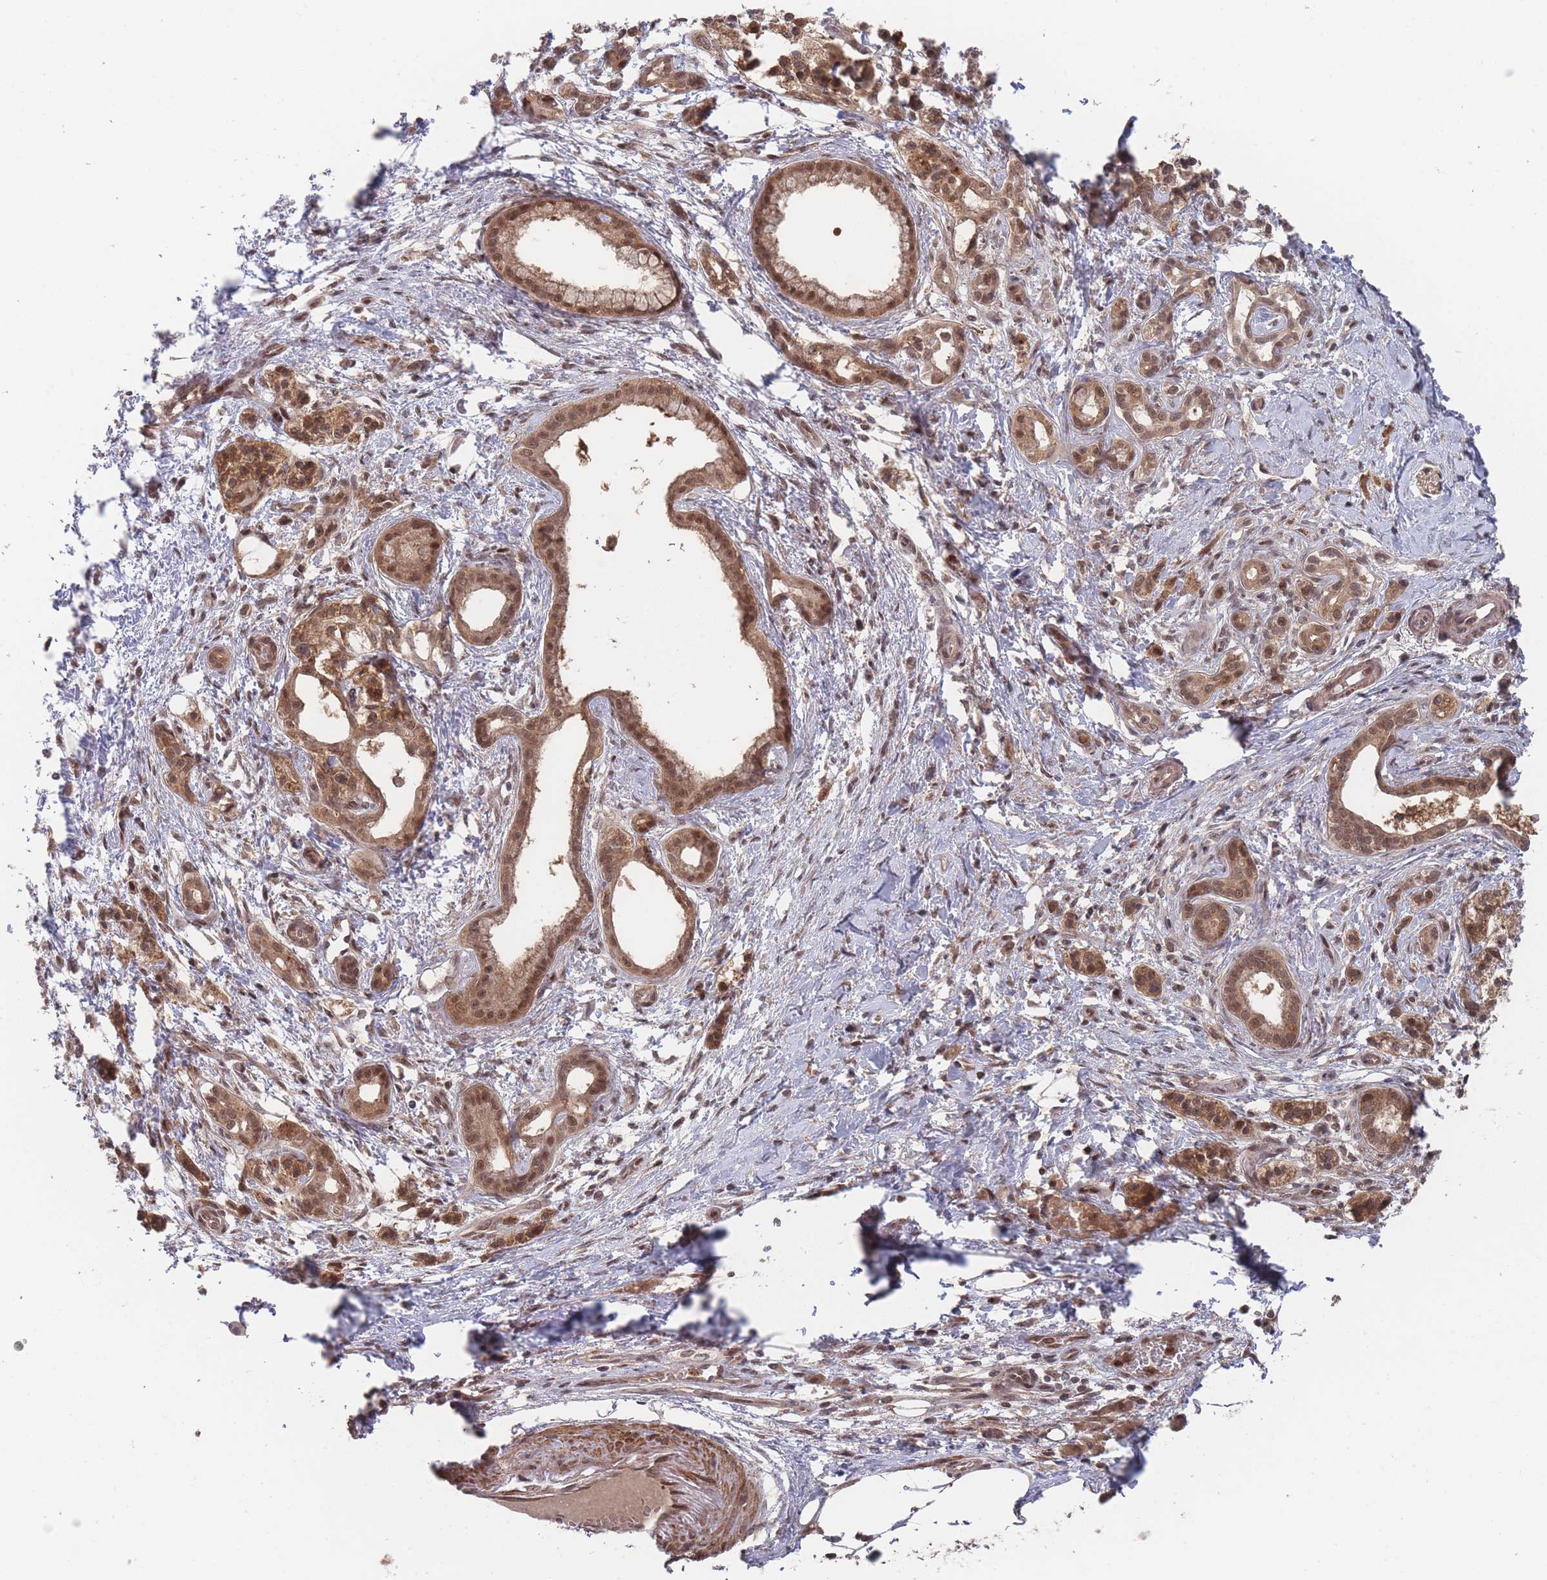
{"staining": {"intensity": "moderate", "quantity": ">75%", "location": "cytoplasmic/membranous,nuclear"}, "tissue": "pancreatic cancer", "cell_type": "Tumor cells", "image_type": "cancer", "snomed": [{"axis": "morphology", "description": "Adenocarcinoma, NOS"}, {"axis": "topography", "description": "Pancreas"}], "caption": "This micrograph exhibits adenocarcinoma (pancreatic) stained with immunohistochemistry (IHC) to label a protein in brown. The cytoplasmic/membranous and nuclear of tumor cells show moderate positivity for the protein. Nuclei are counter-stained blue.", "gene": "SF3B1", "patient": {"sex": "male", "age": 71}}